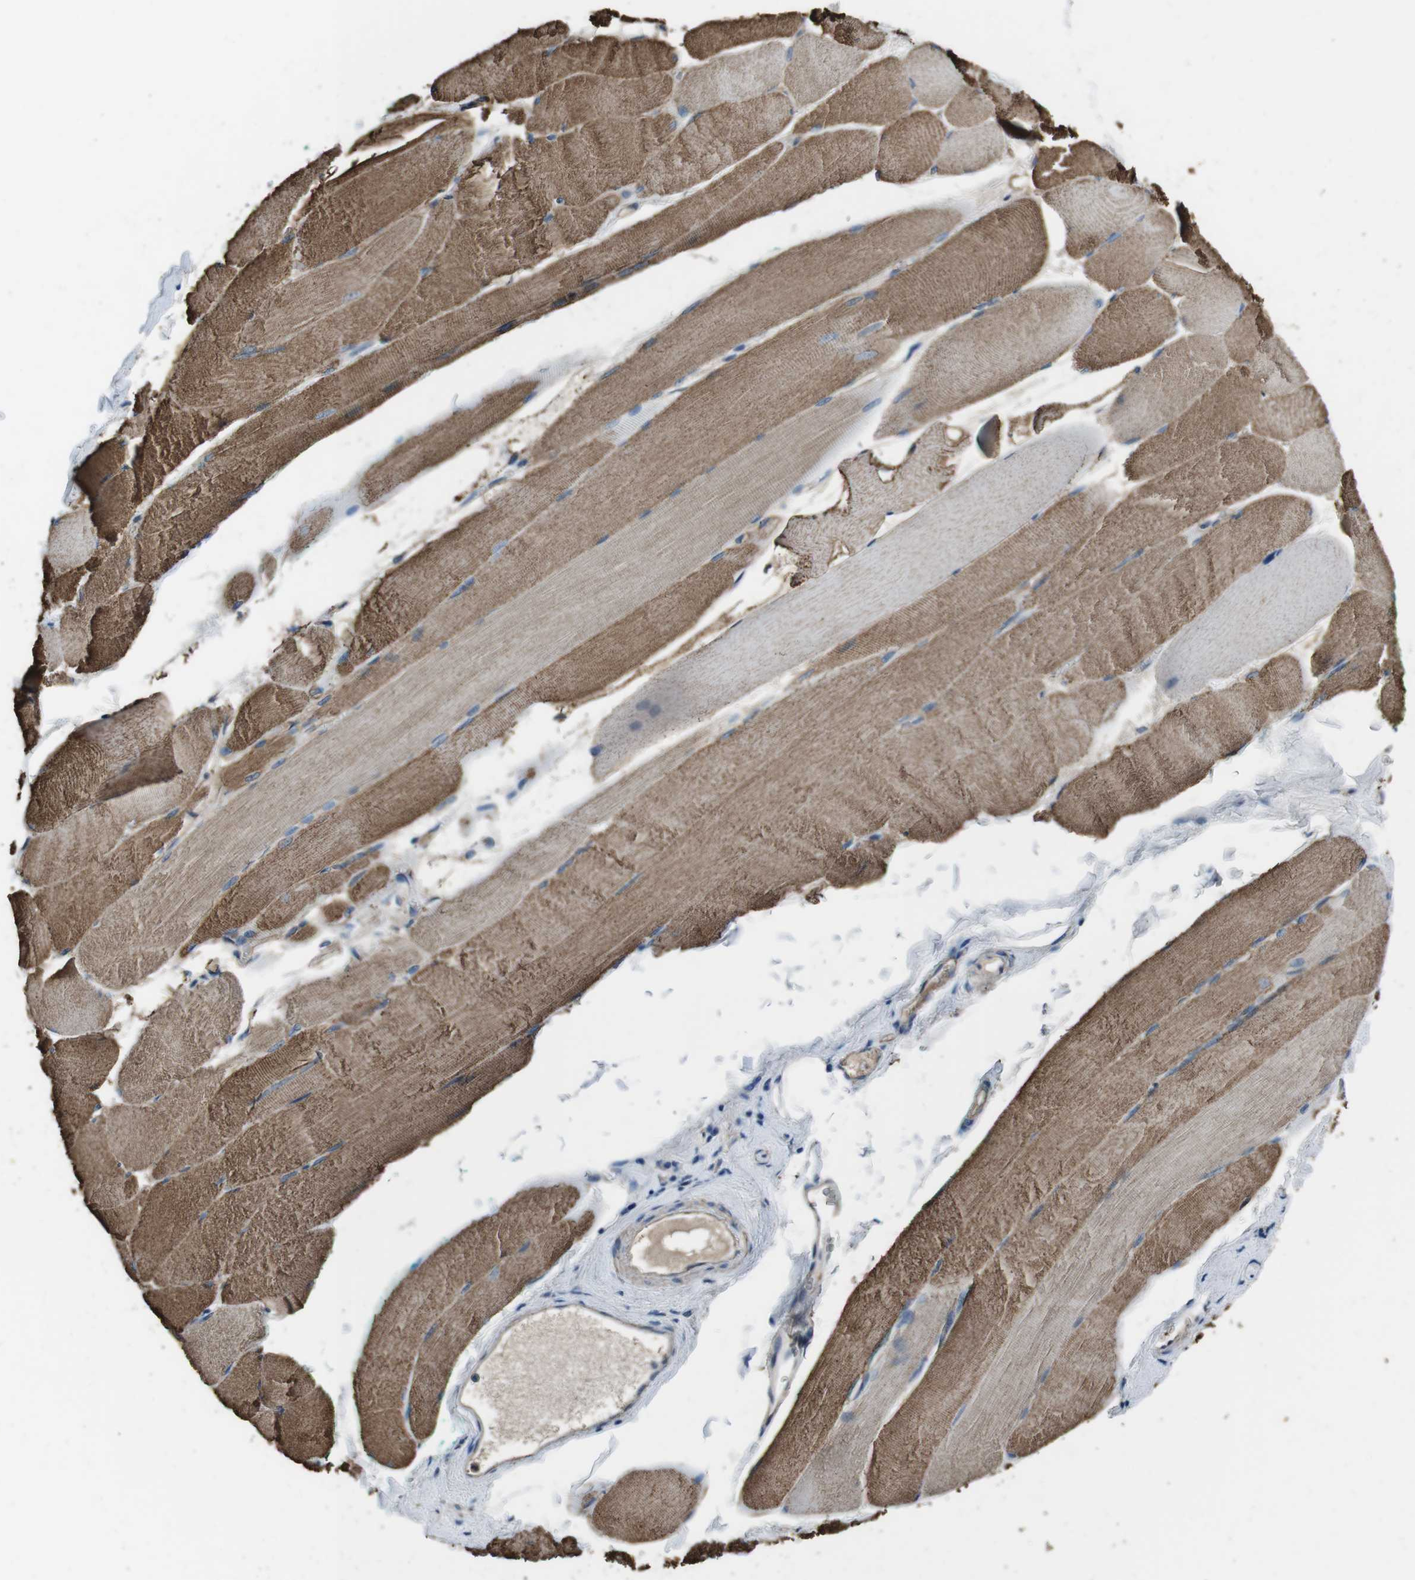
{"staining": {"intensity": "moderate", "quantity": ">75%", "location": "cytoplasmic/membranous"}, "tissue": "skeletal muscle", "cell_type": "Myocytes", "image_type": "normal", "snomed": [{"axis": "morphology", "description": "Normal tissue, NOS"}, {"axis": "morphology", "description": "Squamous cell carcinoma, NOS"}, {"axis": "topography", "description": "Skeletal muscle"}], "caption": "Protein staining of benign skeletal muscle demonstrates moderate cytoplasmic/membranous positivity in approximately >75% of myocytes. (brown staining indicates protein expression, while blue staining denotes nuclei).", "gene": "CASQ1", "patient": {"sex": "male", "age": 51}}